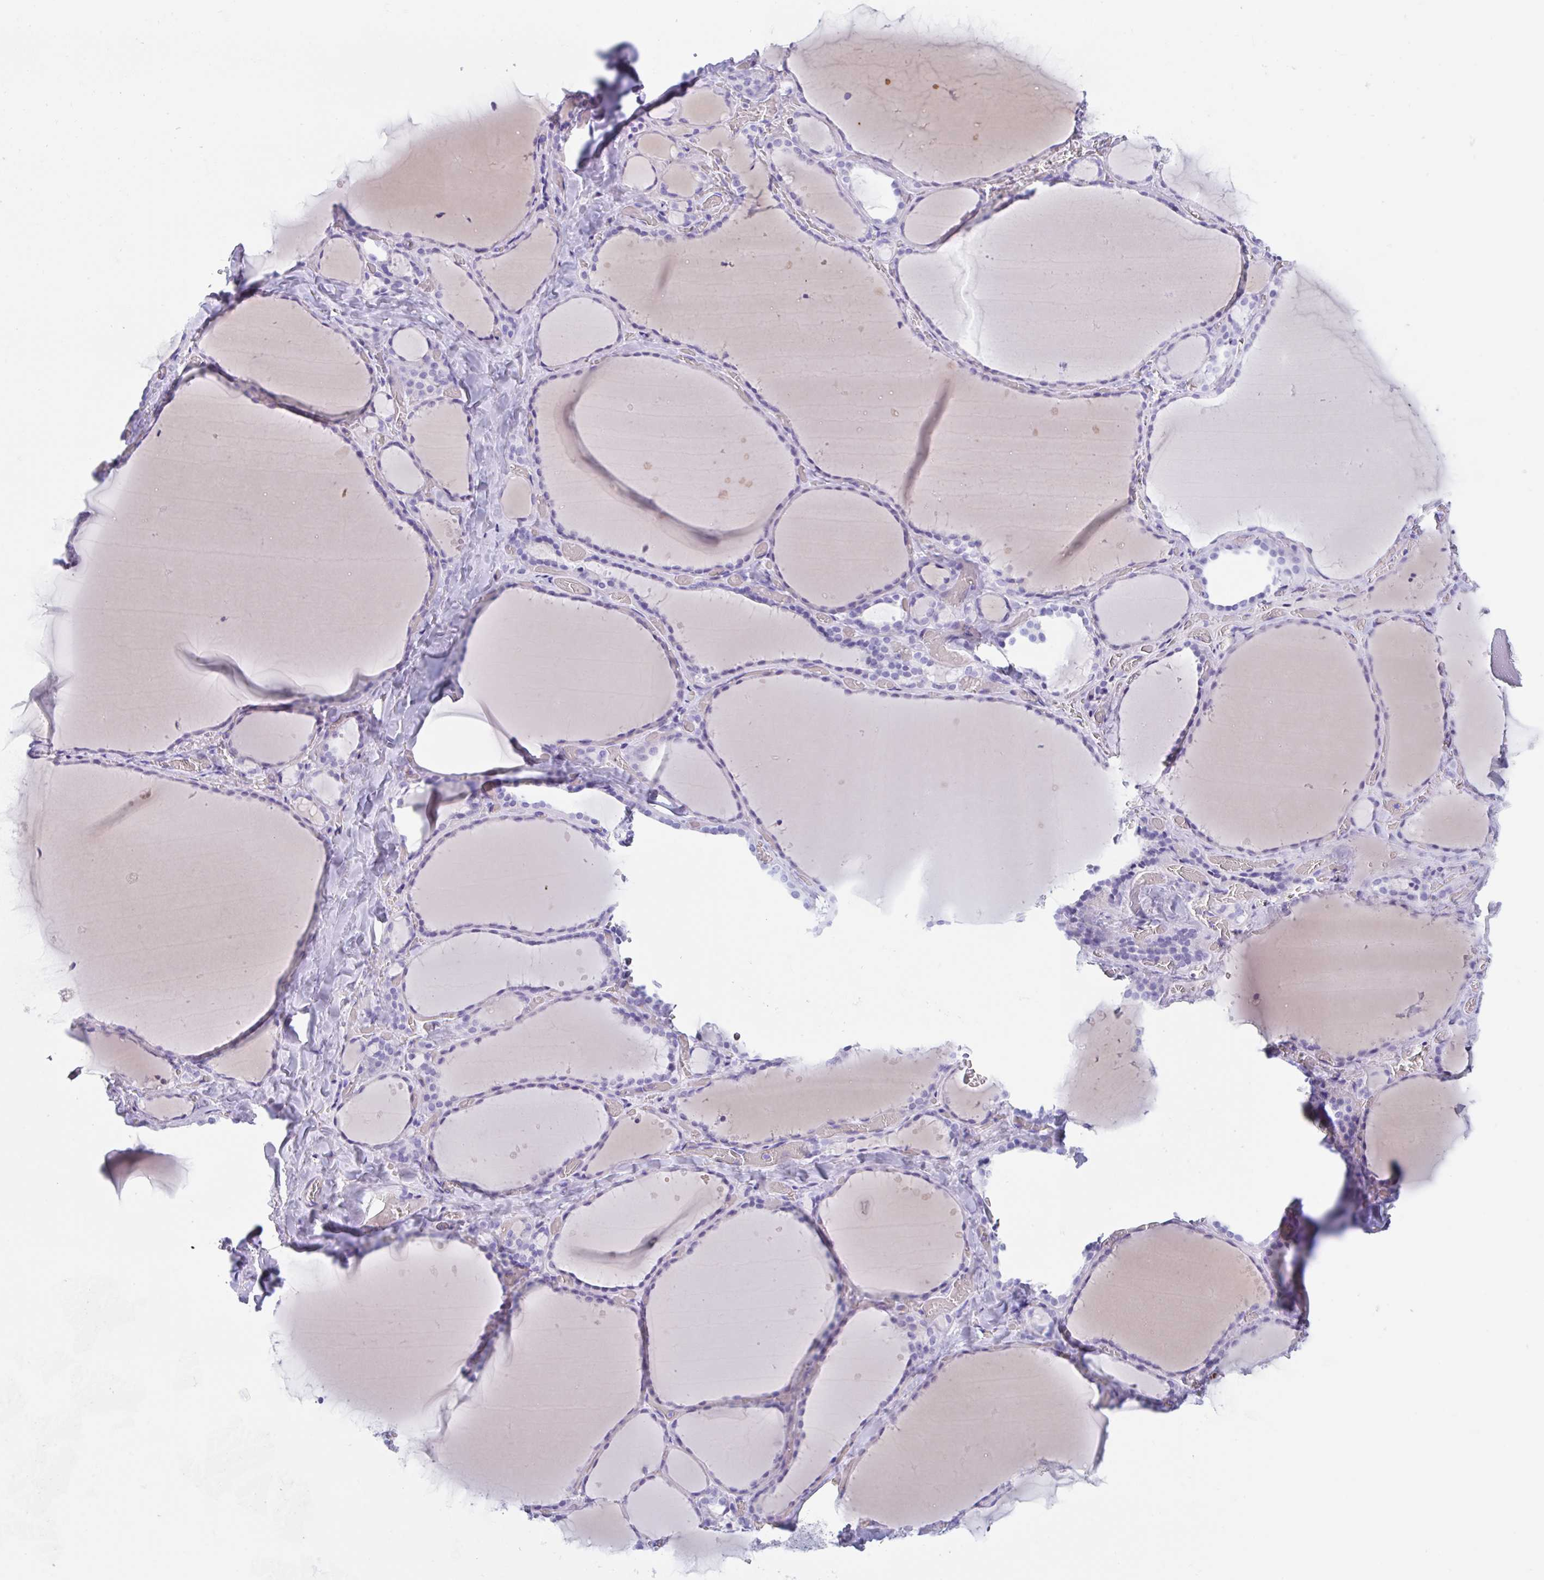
{"staining": {"intensity": "negative", "quantity": "none", "location": "none"}, "tissue": "thyroid gland", "cell_type": "Glandular cells", "image_type": "normal", "snomed": [{"axis": "morphology", "description": "Normal tissue, NOS"}, {"axis": "topography", "description": "Thyroid gland"}], "caption": "DAB (3,3'-diaminobenzidine) immunohistochemical staining of unremarkable human thyroid gland reveals no significant positivity in glandular cells.", "gene": "TAS2R41", "patient": {"sex": "female", "age": 36}}